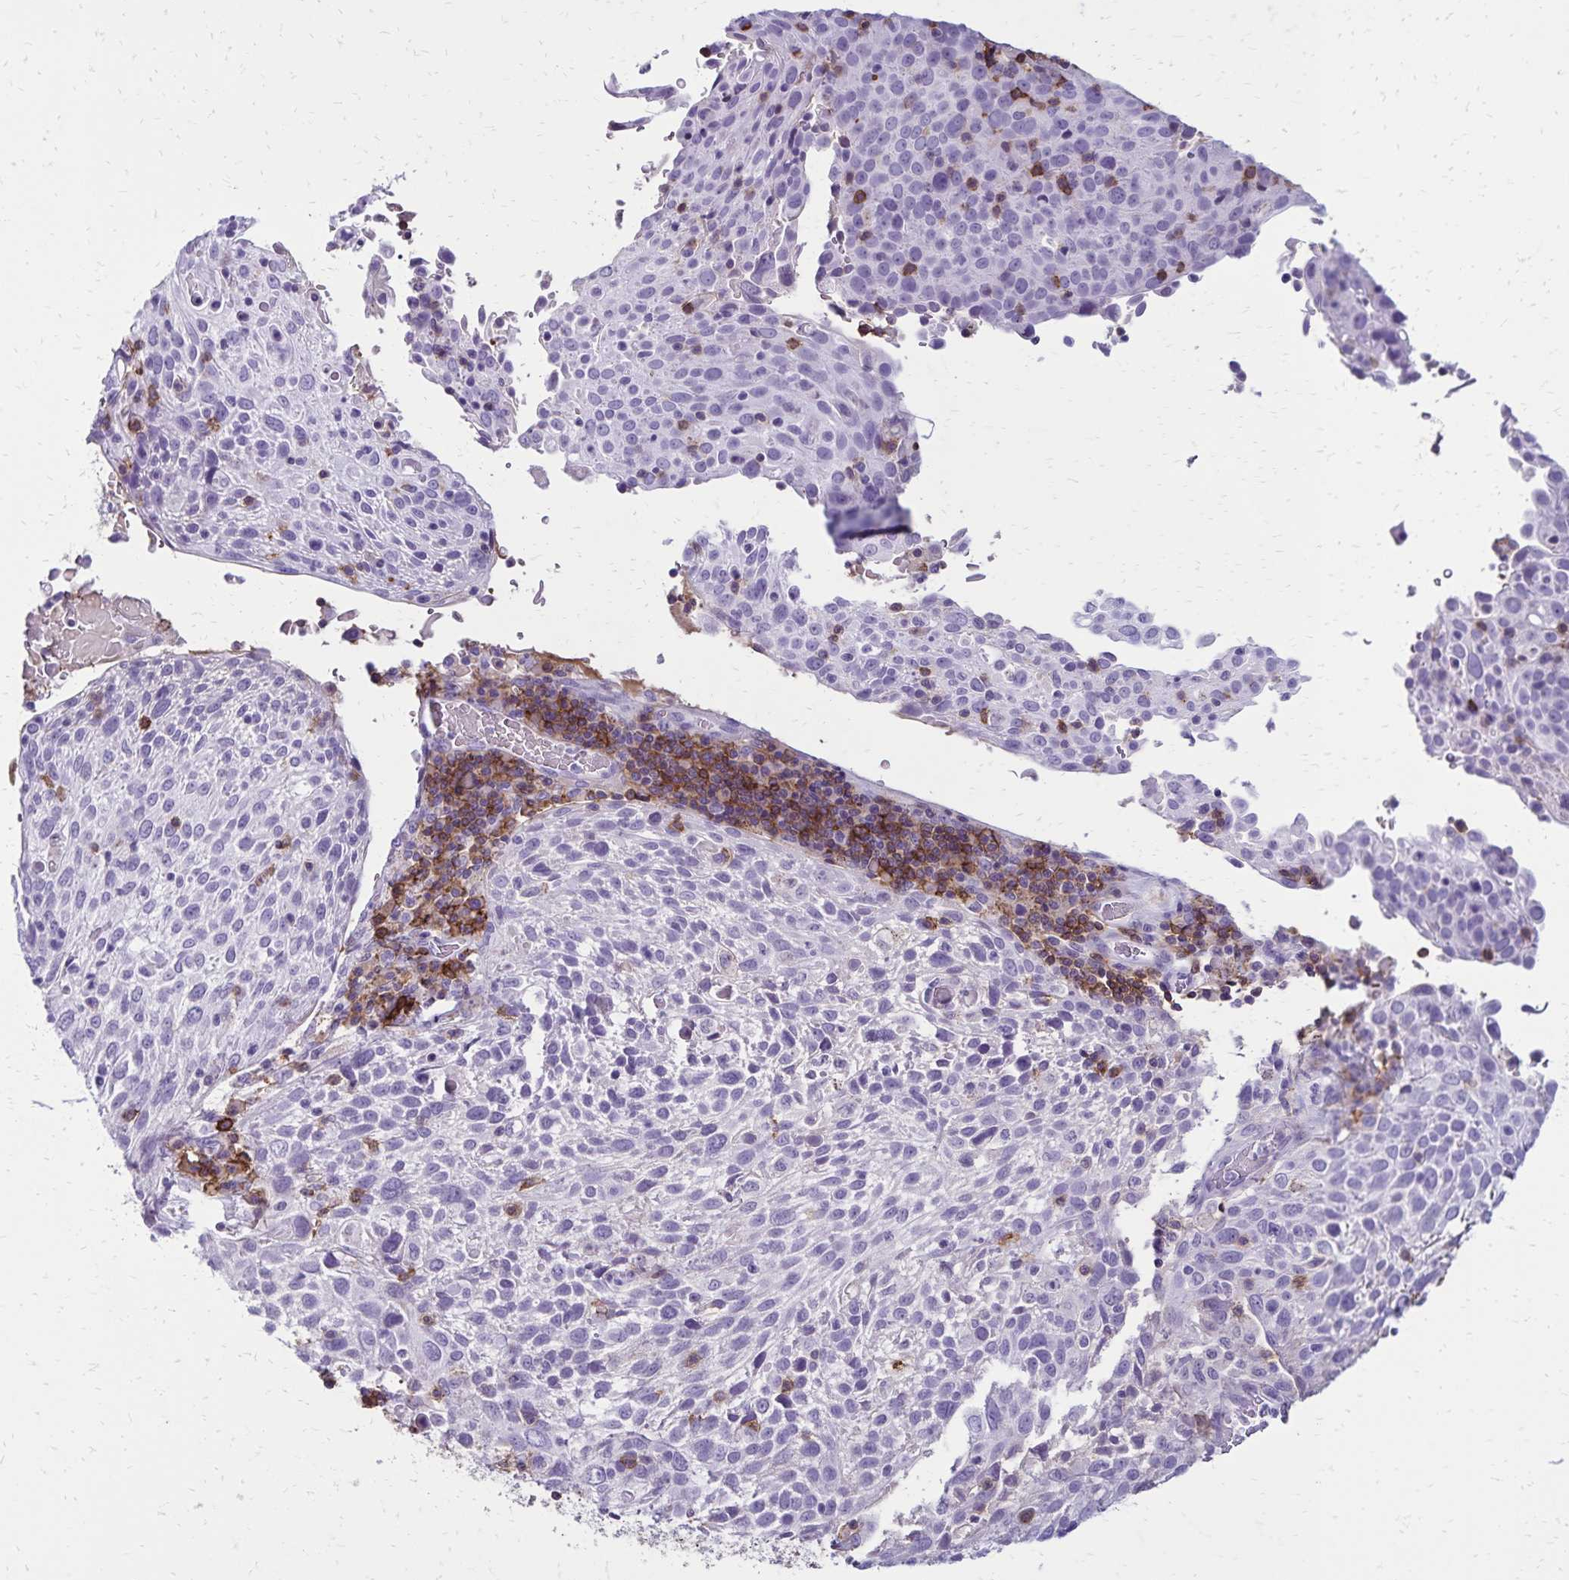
{"staining": {"intensity": "negative", "quantity": "none", "location": "none"}, "tissue": "cervical cancer", "cell_type": "Tumor cells", "image_type": "cancer", "snomed": [{"axis": "morphology", "description": "Squamous cell carcinoma, NOS"}, {"axis": "topography", "description": "Cervix"}], "caption": "Immunohistochemistry (IHC) histopathology image of human cervical cancer (squamous cell carcinoma) stained for a protein (brown), which reveals no expression in tumor cells.", "gene": "CD27", "patient": {"sex": "female", "age": 61}}